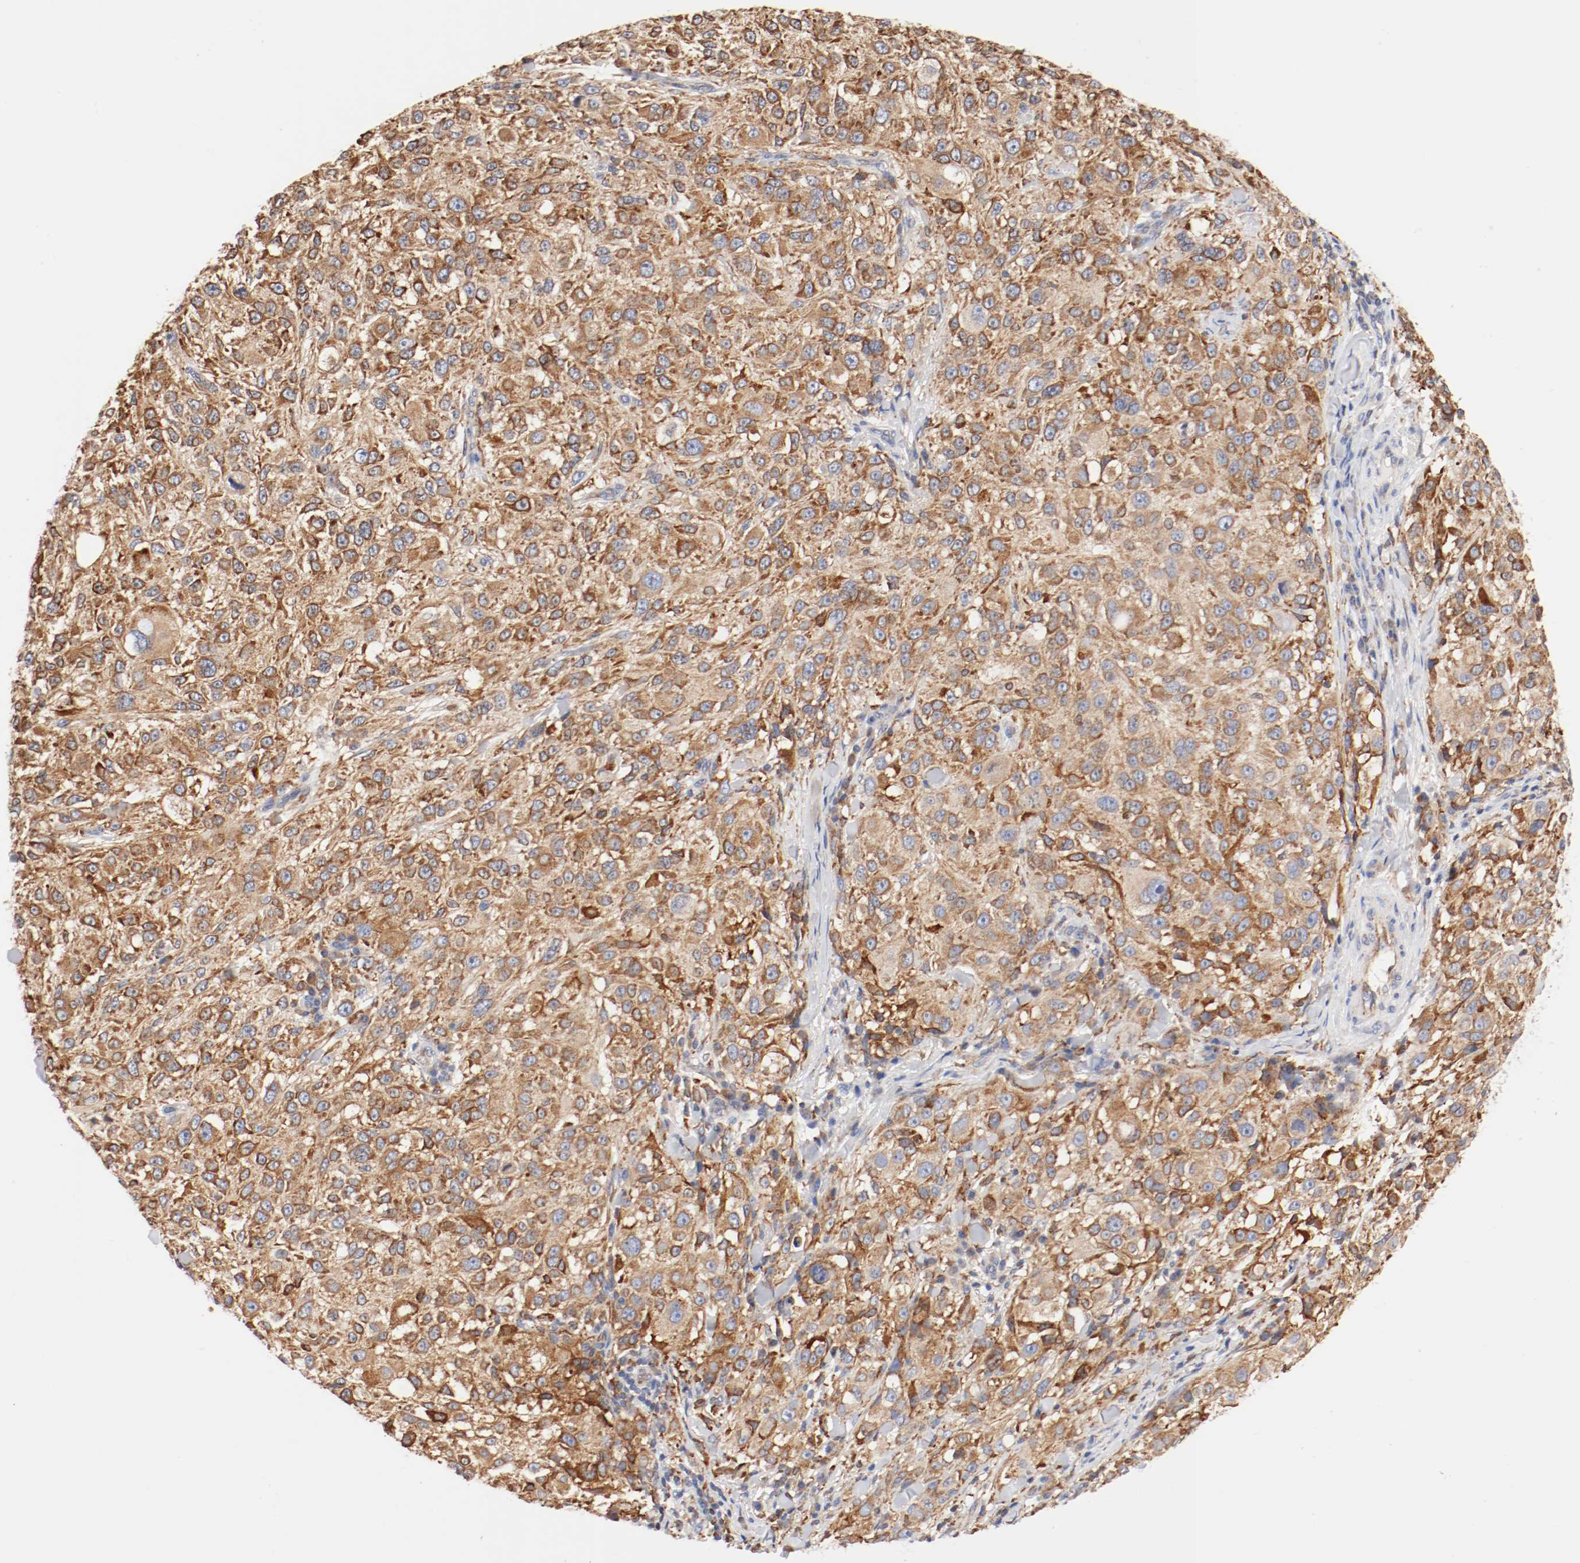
{"staining": {"intensity": "moderate", "quantity": ">75%", "location": "cytoplasmic/membranous"}, "tissue": "melanoma", "cell_type": "Tumor cells", "image_type": "cancer", "snomed": [{"axis": "morphology", "description": "Necrosis, NOS"}, {"axis": "morphology", "description": "Malignant melanoma, NOS"}, {"axis": "topography", "description": "Skin"}], "caption": "Tumor cells show medium levels of moderate cytoplasmic/membranous positivity in approximately >75% of cells in human malignant melanoma. (DAB IHC, brown staining for protein, blue staining for nuclei).", "gene": "PDPK1", "patient": {"sex": "female", "age": 87}}